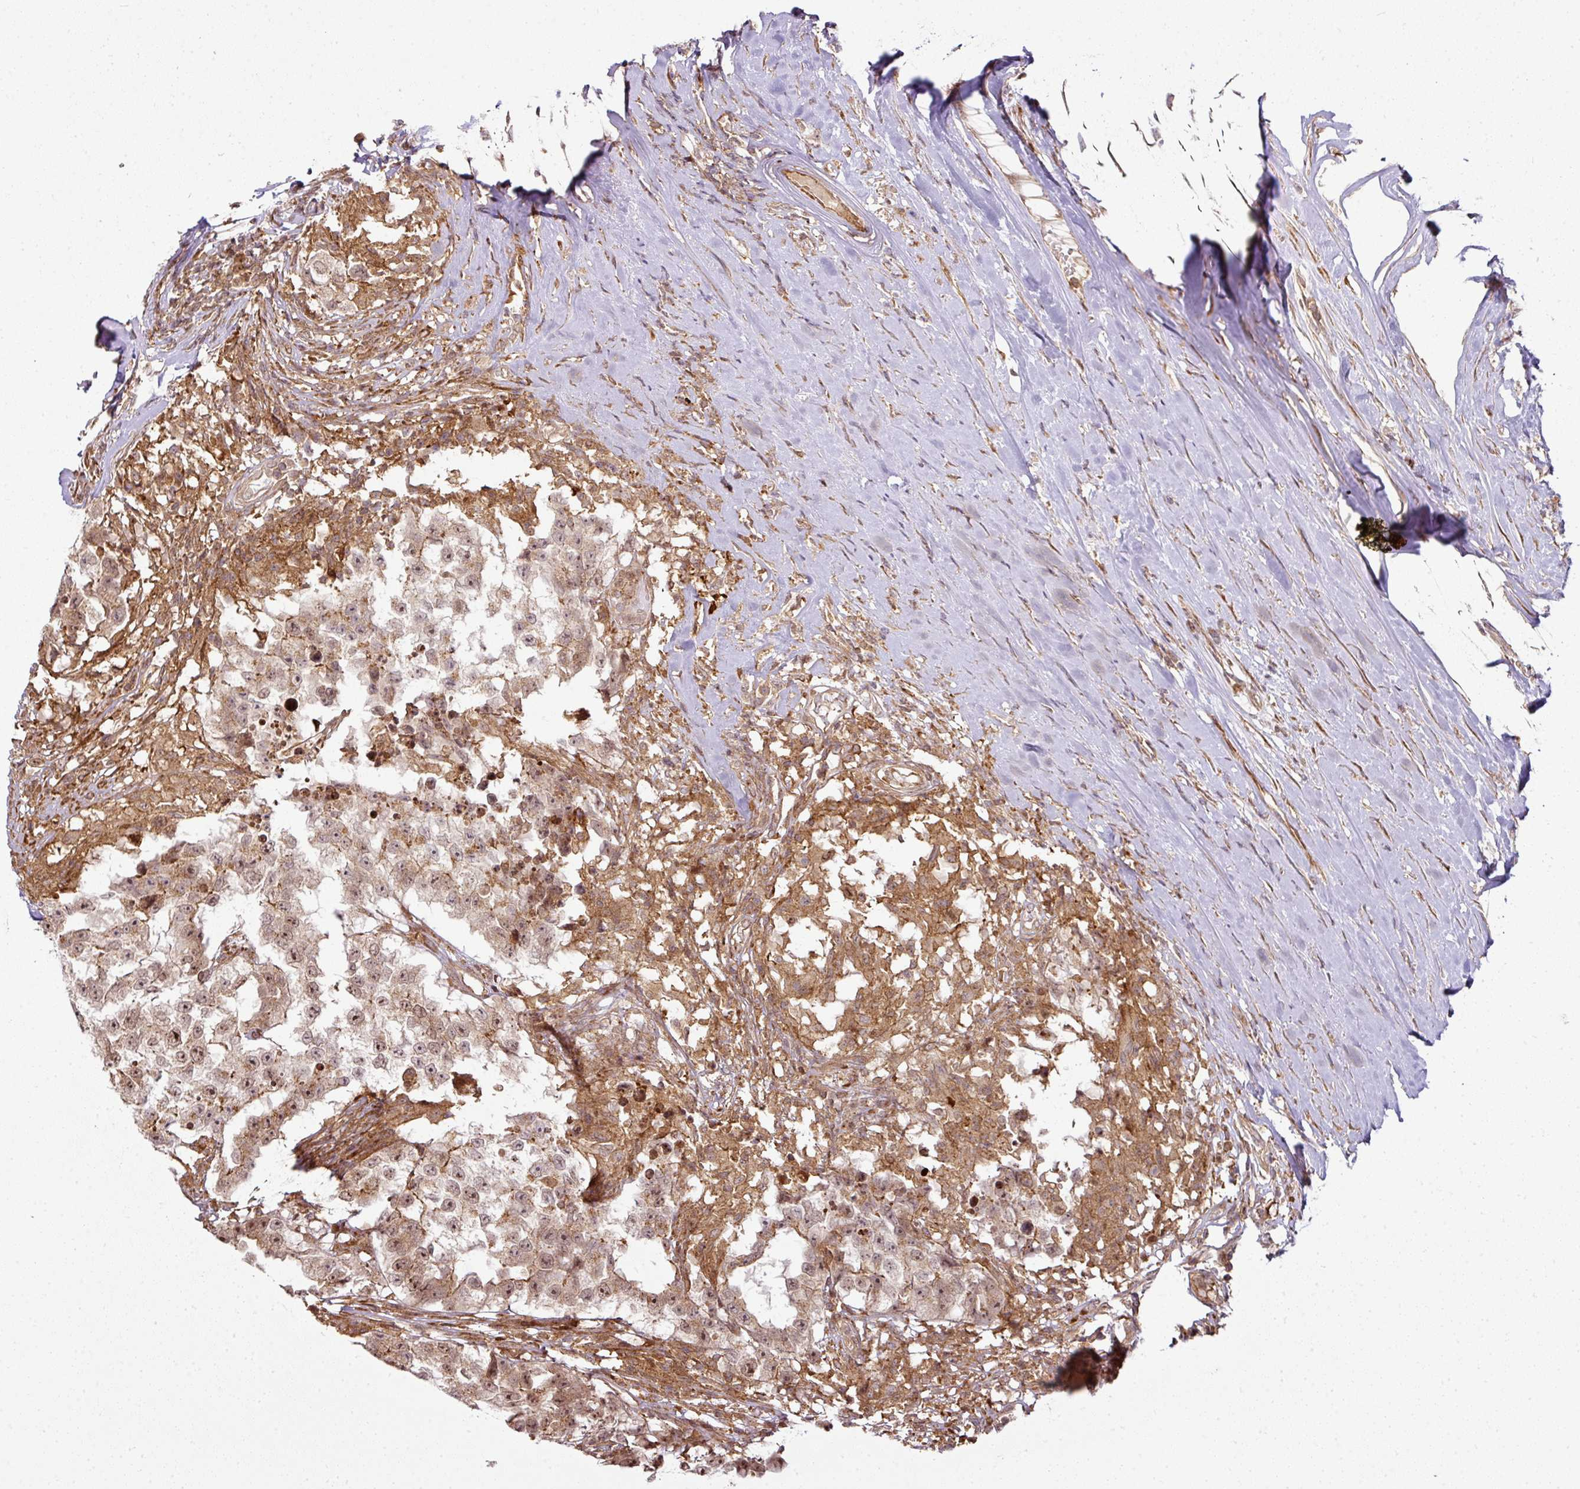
{"staining": {"intensity": "moderate", "quantity": ">75%", "location": "cytoplasmic/membranous,nuclear"}, "tissue": "testis cancer", "cell_type": "Tumor cells", "image_type": "cancer", "snomed": [{"axis": "morphology", "description": "Carcinoma, Embryonal, NOS"}, {"axis": "topography", "description": "Testis"}], "caption": "Immunohistochemical staining of testis embryonal carcinoma reveals medium levels of moderate cytoplasmic/membranous and nuclear expression in approximately >75% of tumor cells.", "gene": "ATAT1", "patient": {"sex": "male", "age": 83}}